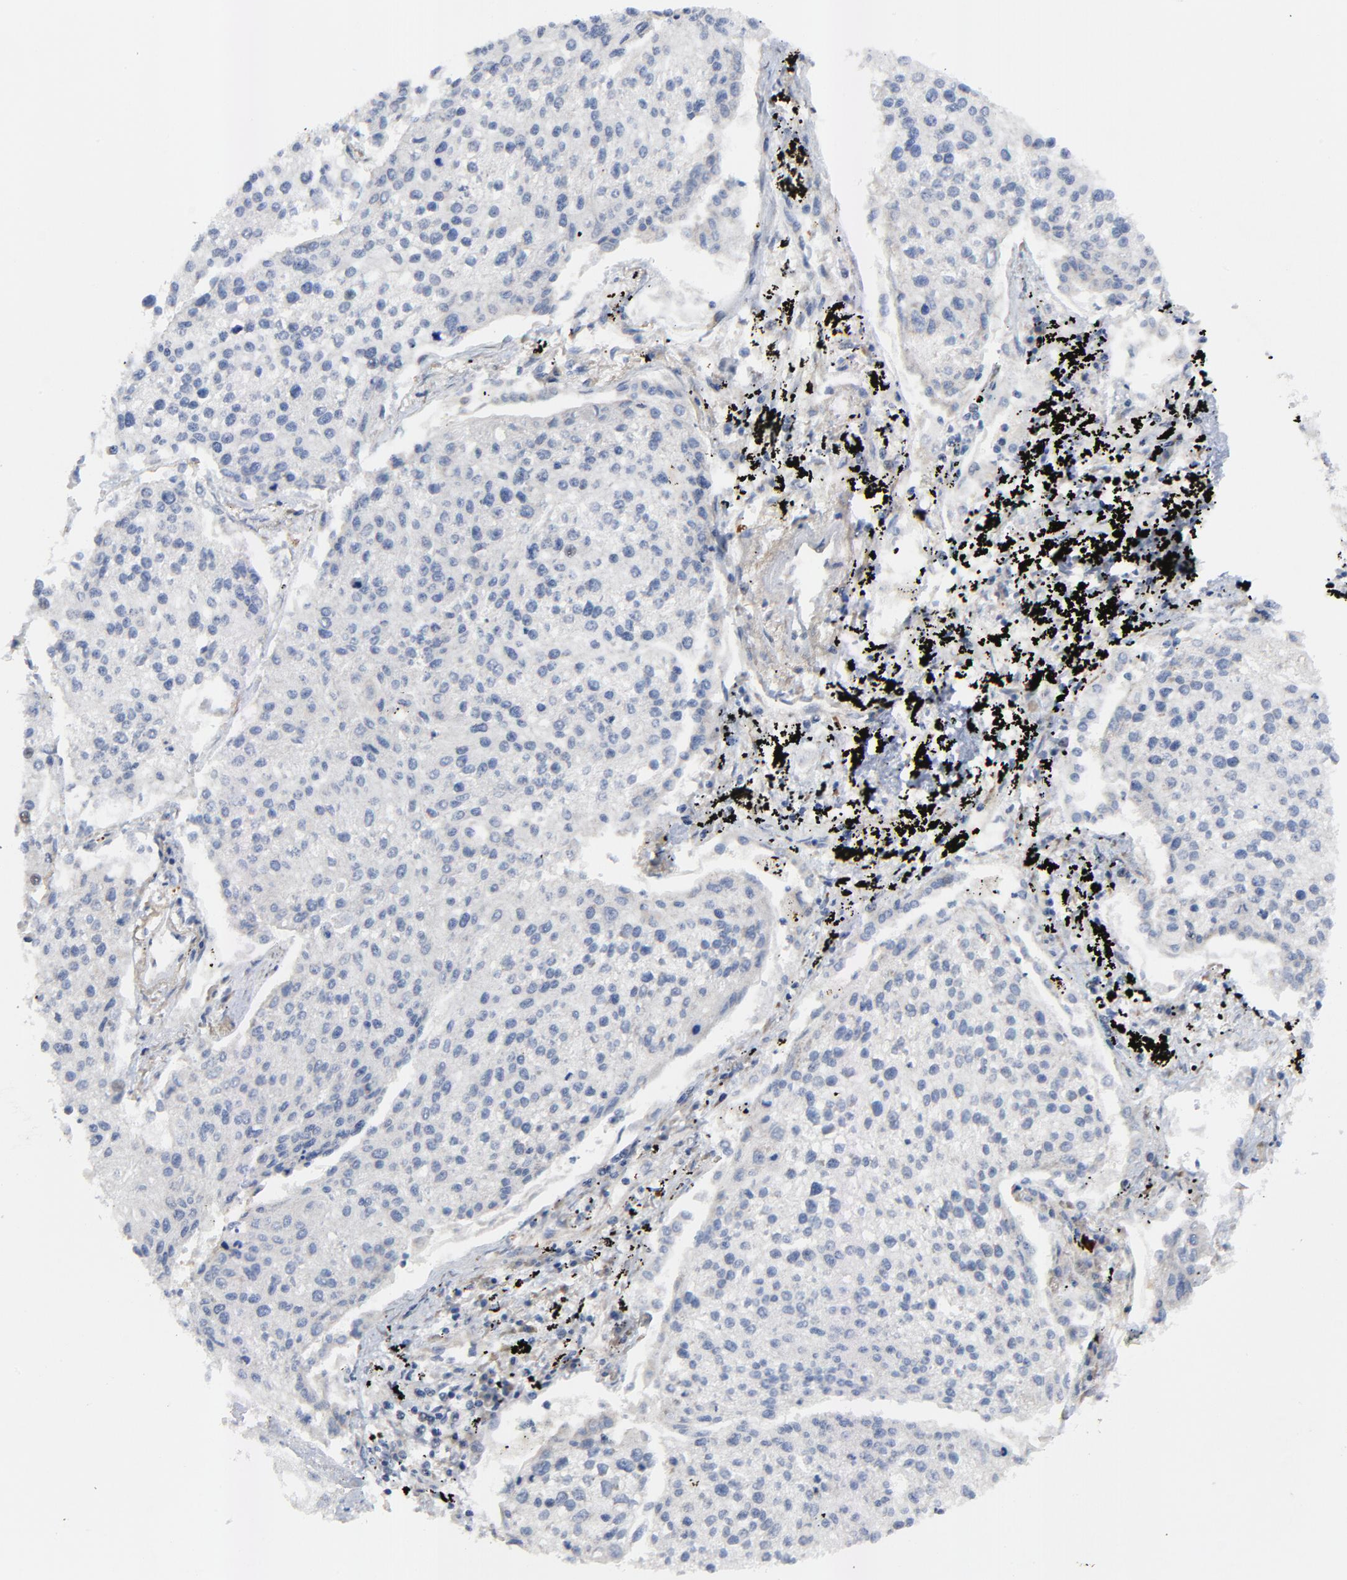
{"staining": {"intensity": "negative", "quantity": "none", "location": "none"}, "tissue": "lung cancer", "cell_type": "Tumor cells", "image_type": "cancer", "snomed": [{"axis": "morphology", "description": "Squamous cell carcinoma, NOS"}, {"axis": "topography", "description": "Lung"}], "caption": "High power microscopy micrograph of an immunohistochemistry photomicrograph of squamous cell carcinoma (lung), revealing no significant staining in tumor cells. The staining was performed using DAB to visualize the protein expression in brown, while the nuclei were stained in blue with hematoxylin (Magnification: 20x).", "gene": "VAV2", "patient": {"sex": "male", "age": 75}}